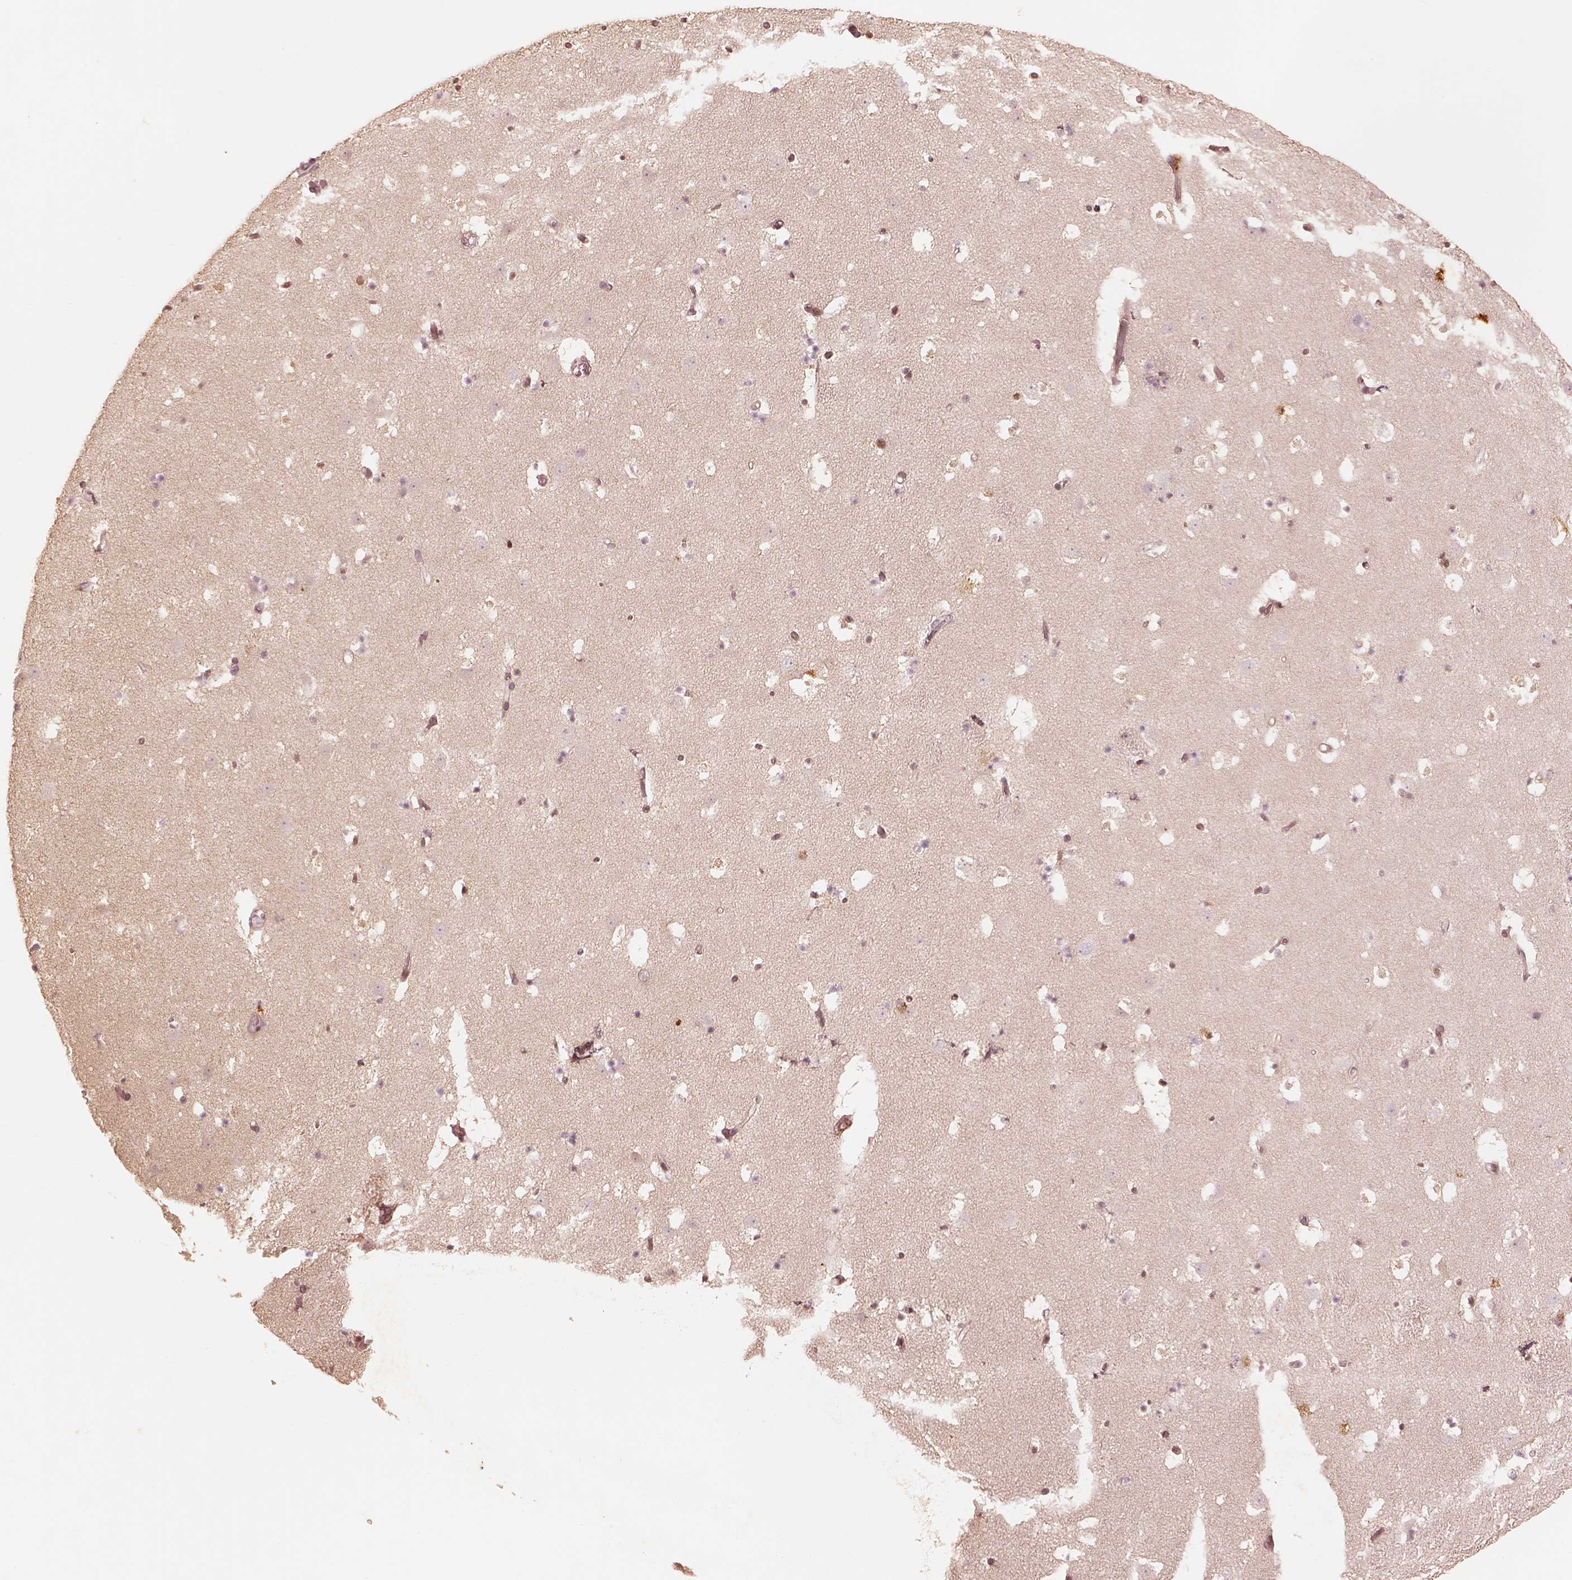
{"staining": {"intensity": "negative", "quantity": "none", "location": "none"}, "tissue": "caudate", "cell_type": "Glial cells", "image_type": "normal", "snomed": [{"axis": "morphology", "description": "Normal tissue, NOS"}, {"axis": "topography", "description": "Lateral ventricle wall"}], "caption": "The histopathology image demonstrates no significant expression in glial cells of caudate. (DAB immunohistochemistry with hematoxylin counter stain).", "gene": "WLS", "patient": {"sex": "female", "age": 42}}